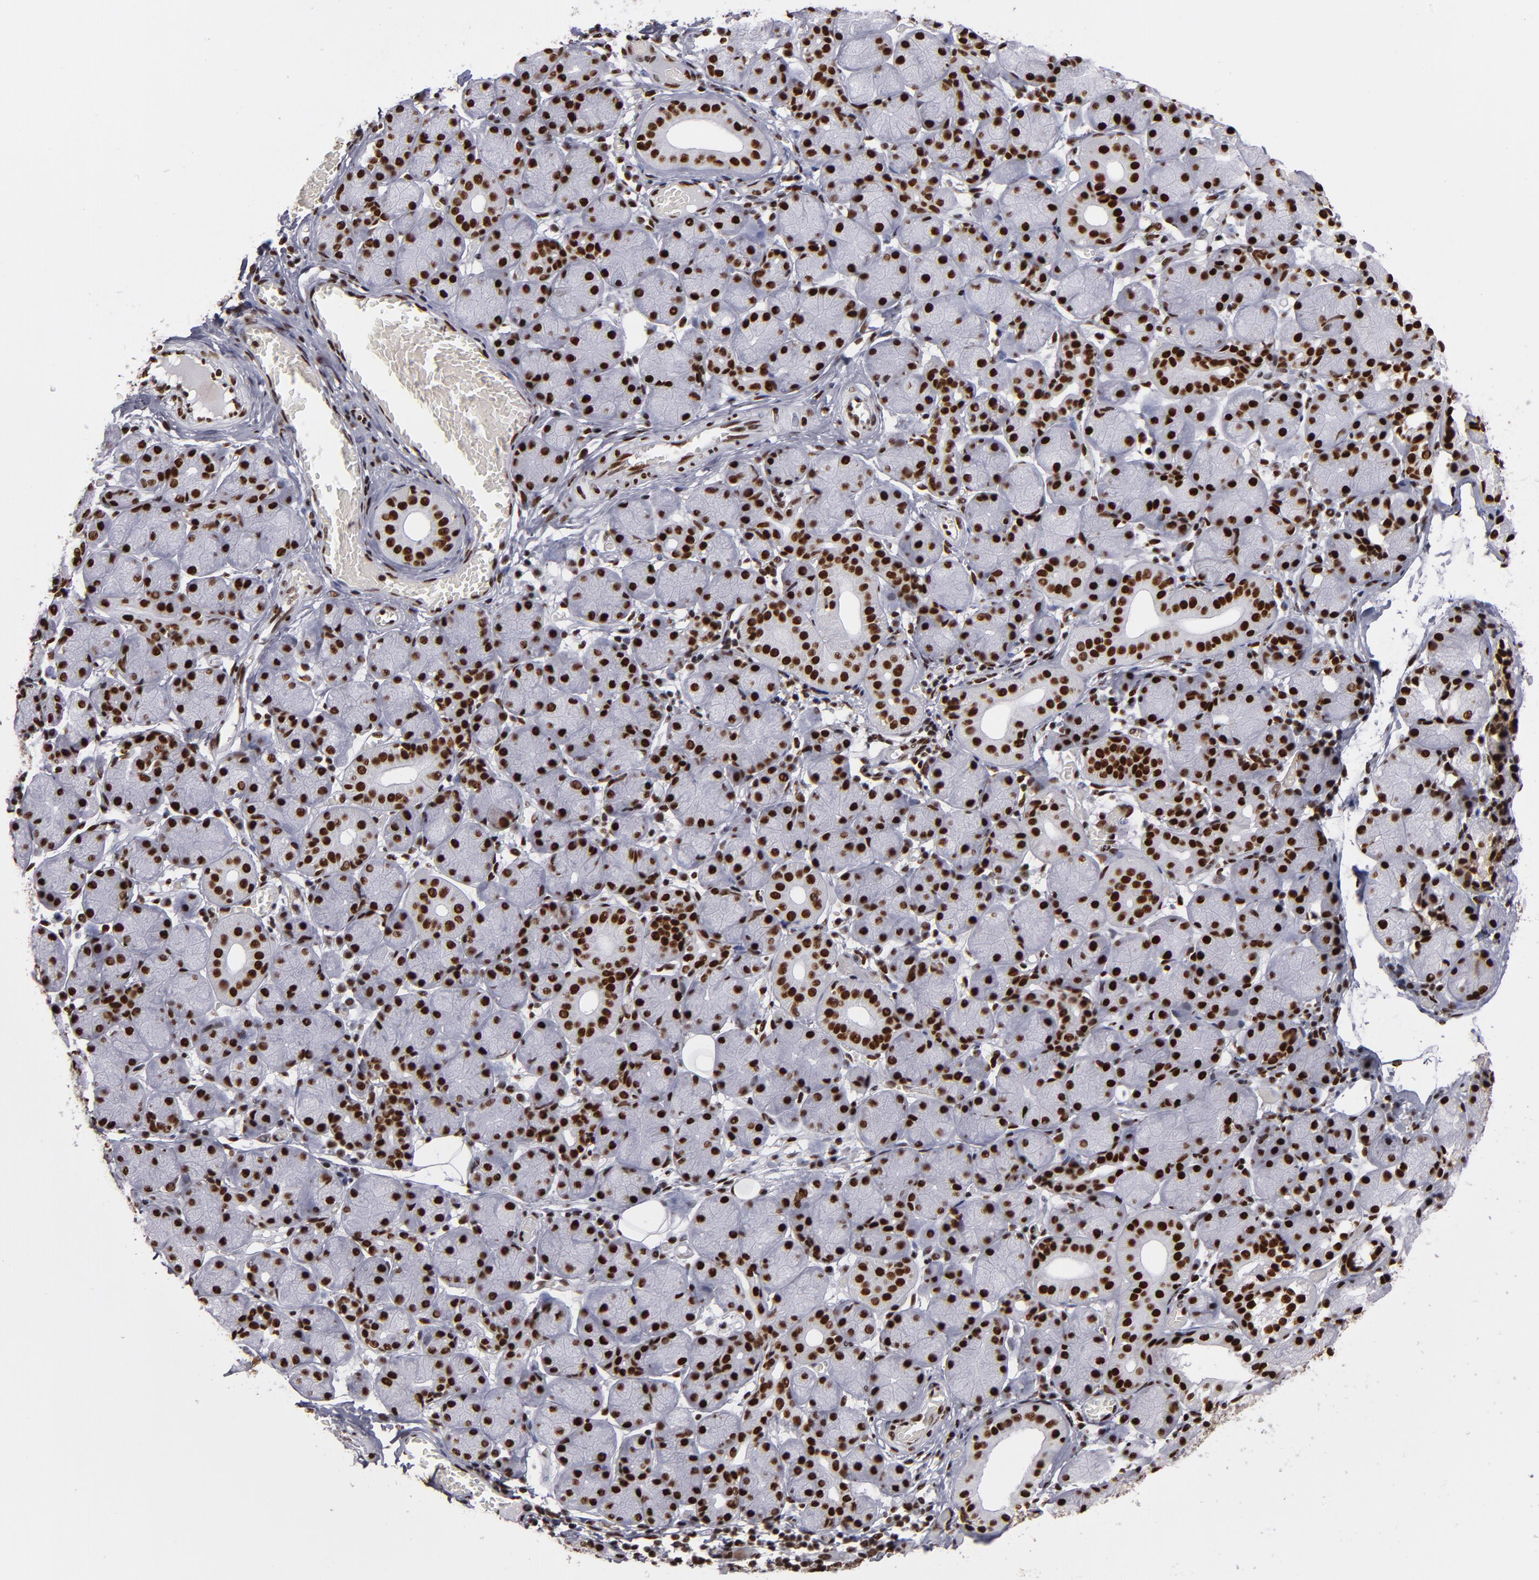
{"staining": {"intensity": "strong", "quantity": ">75%", "location": "nuclear"}, "tissue": "salivary gland", "cell_type": "Glandular cells", "image_type": "normal", "snomed": [{"axis": "morphology", "description": "Normal tissue, NOS"}, {"axis": "topography", "description": "Salivary gland"}], "caption": "Protein analysis of normal salivary gland shows strong nuclear positivity in approximately >75% of glandular cells. The staining is performed using DAB (3,3'-diaminobenzidine) brown chromogen to label protein expression. The nuclei are counter-stained blue using hematoxylin.", "gene": "MRE11", "patient": {"sex": "female", "age": 24}}